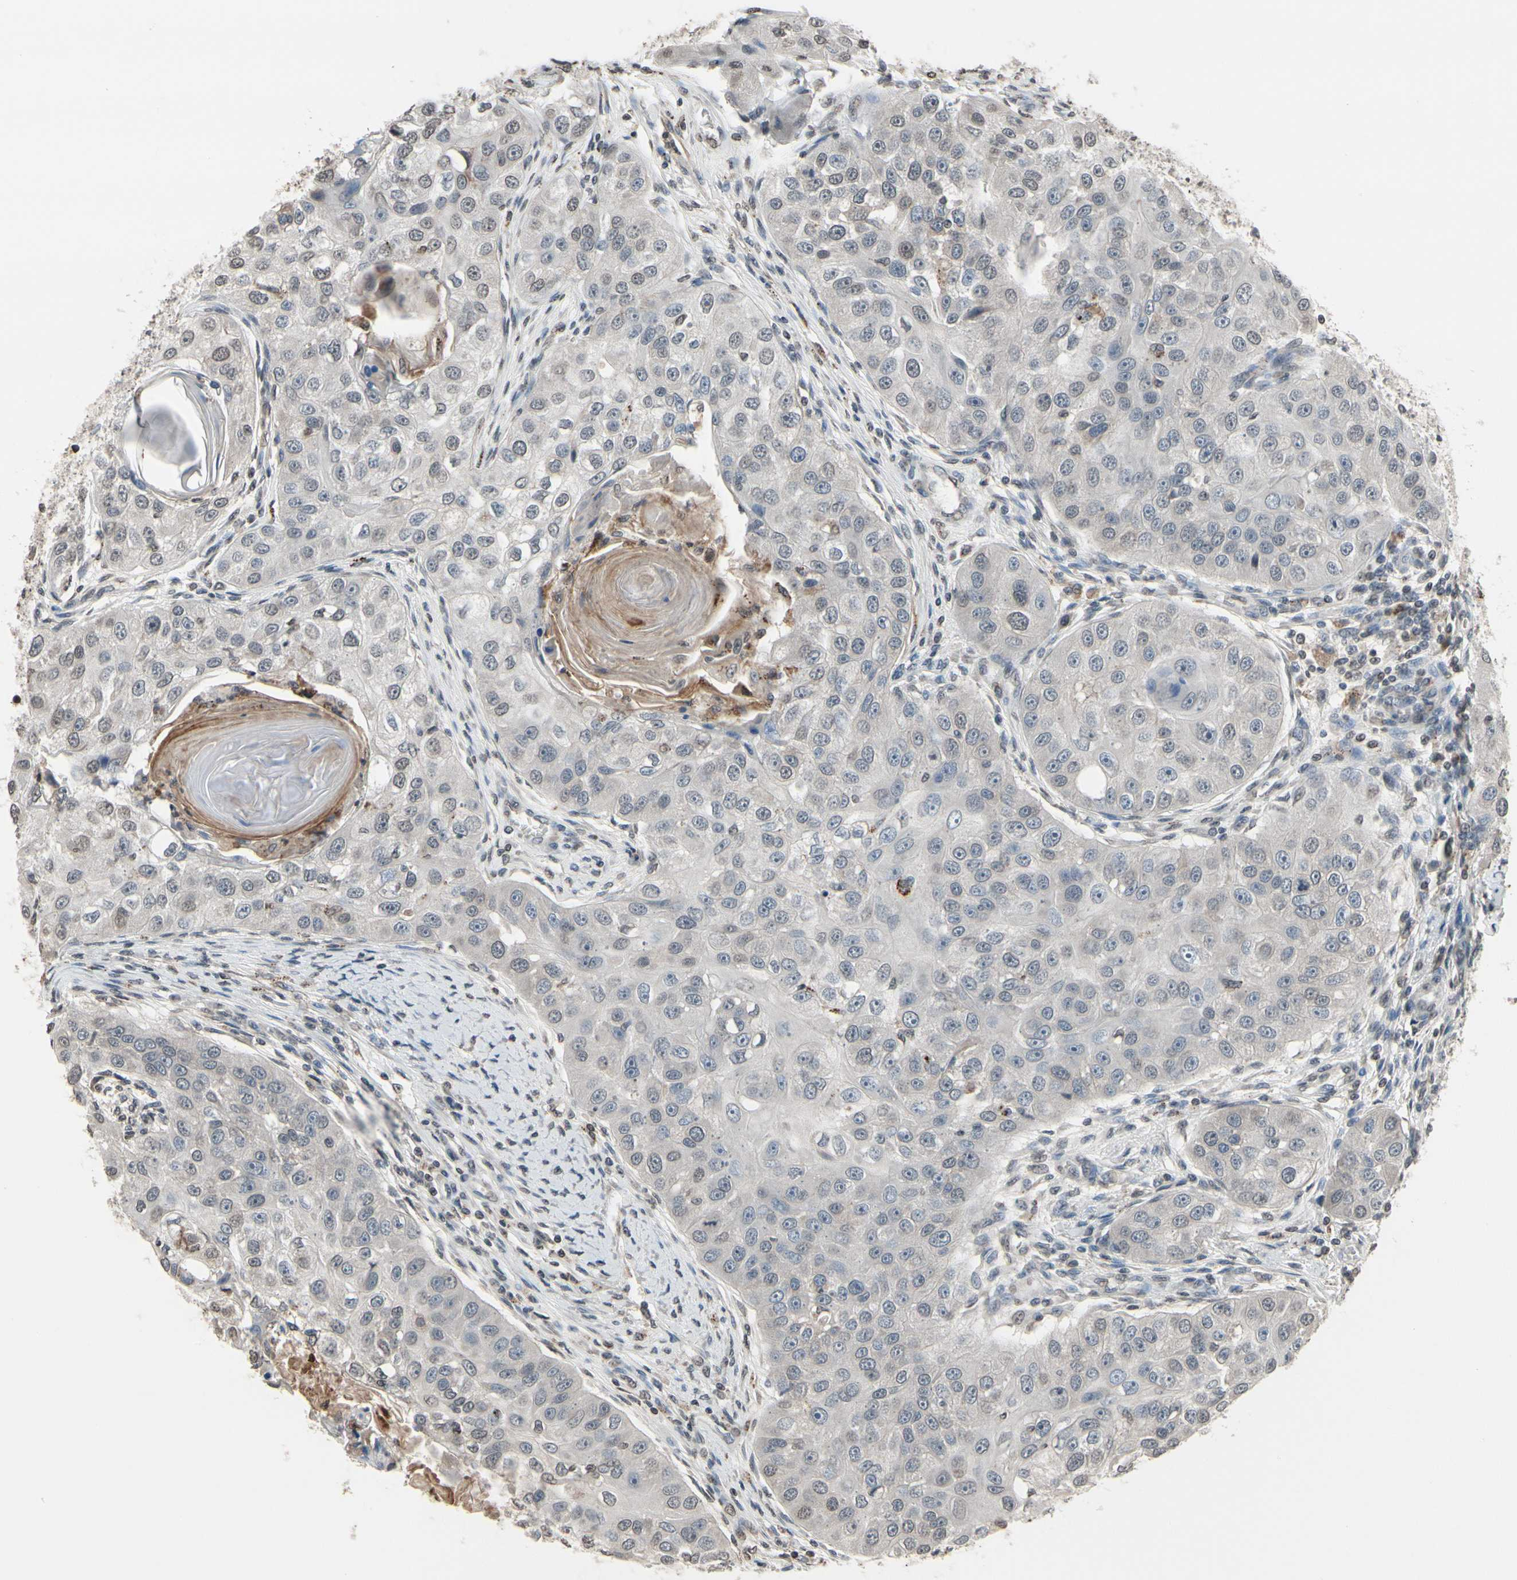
{"staining": {"intensity": "negative", "quantity": "none", "location": "none"}, "tissue": "head and neck cancer", "cell_type": "Tumor cells", "image_type": "cancer", "snomed": [{"axis": "morphology", "description": "Normal tissue, NOS"}, {"axis": "morphology", "description": "Squamous cell carcinoma, NOS"}, {"axis": "topography", "description": "Skeletal muscle"}, {"axis": "topography", "description": "Head-Neck"}], "caption": "DAB immunohistochemical staining of human head and neck cancer exhibits no significant staining in tumor cells.", "gene": "HIPK2", "patient": {"sex": "male", "age": 51}}